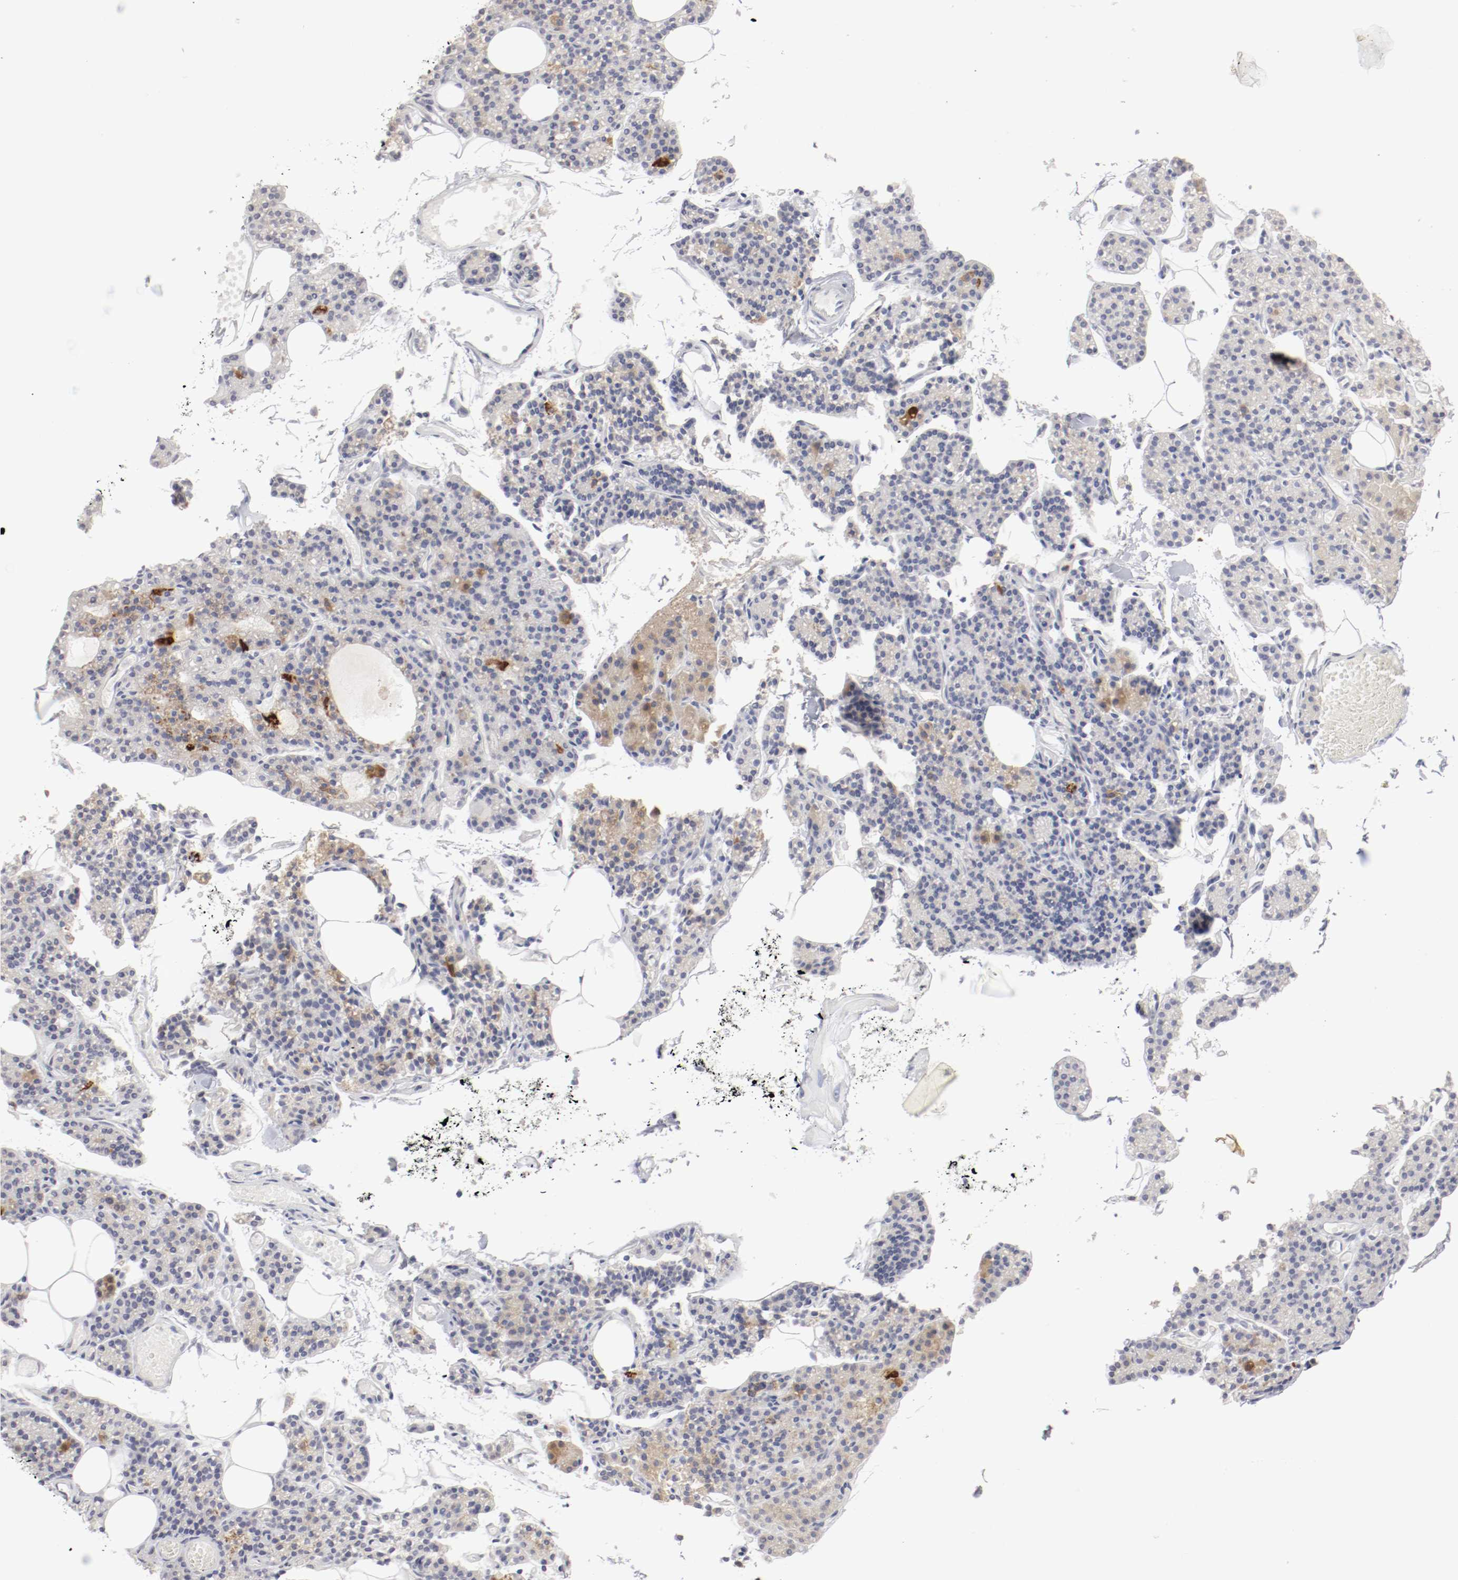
{"staining": {"intensity": "strong", "quantity": "25%-75%", "location": "cytoplasmic/membranous"}, "tissue": "parathyroid gland", "cell_type": "Glandular cells", "image_type": "normal", "snomed": [{"axis": "morphology", "description": "Normal tissue, NOS"}, {"axis": "topography", "description": "Parathyroid gland"}], "caption": "Immunohistochemistry (IHC) (DAB) staining of unremarkable human parathyroid gland displays strong cytoplasmic/membranous protein staining in approximately 25%-75% of glandular cells.", "gene": "ITGAX", "patient": {"sex": "female", "age": 60}}